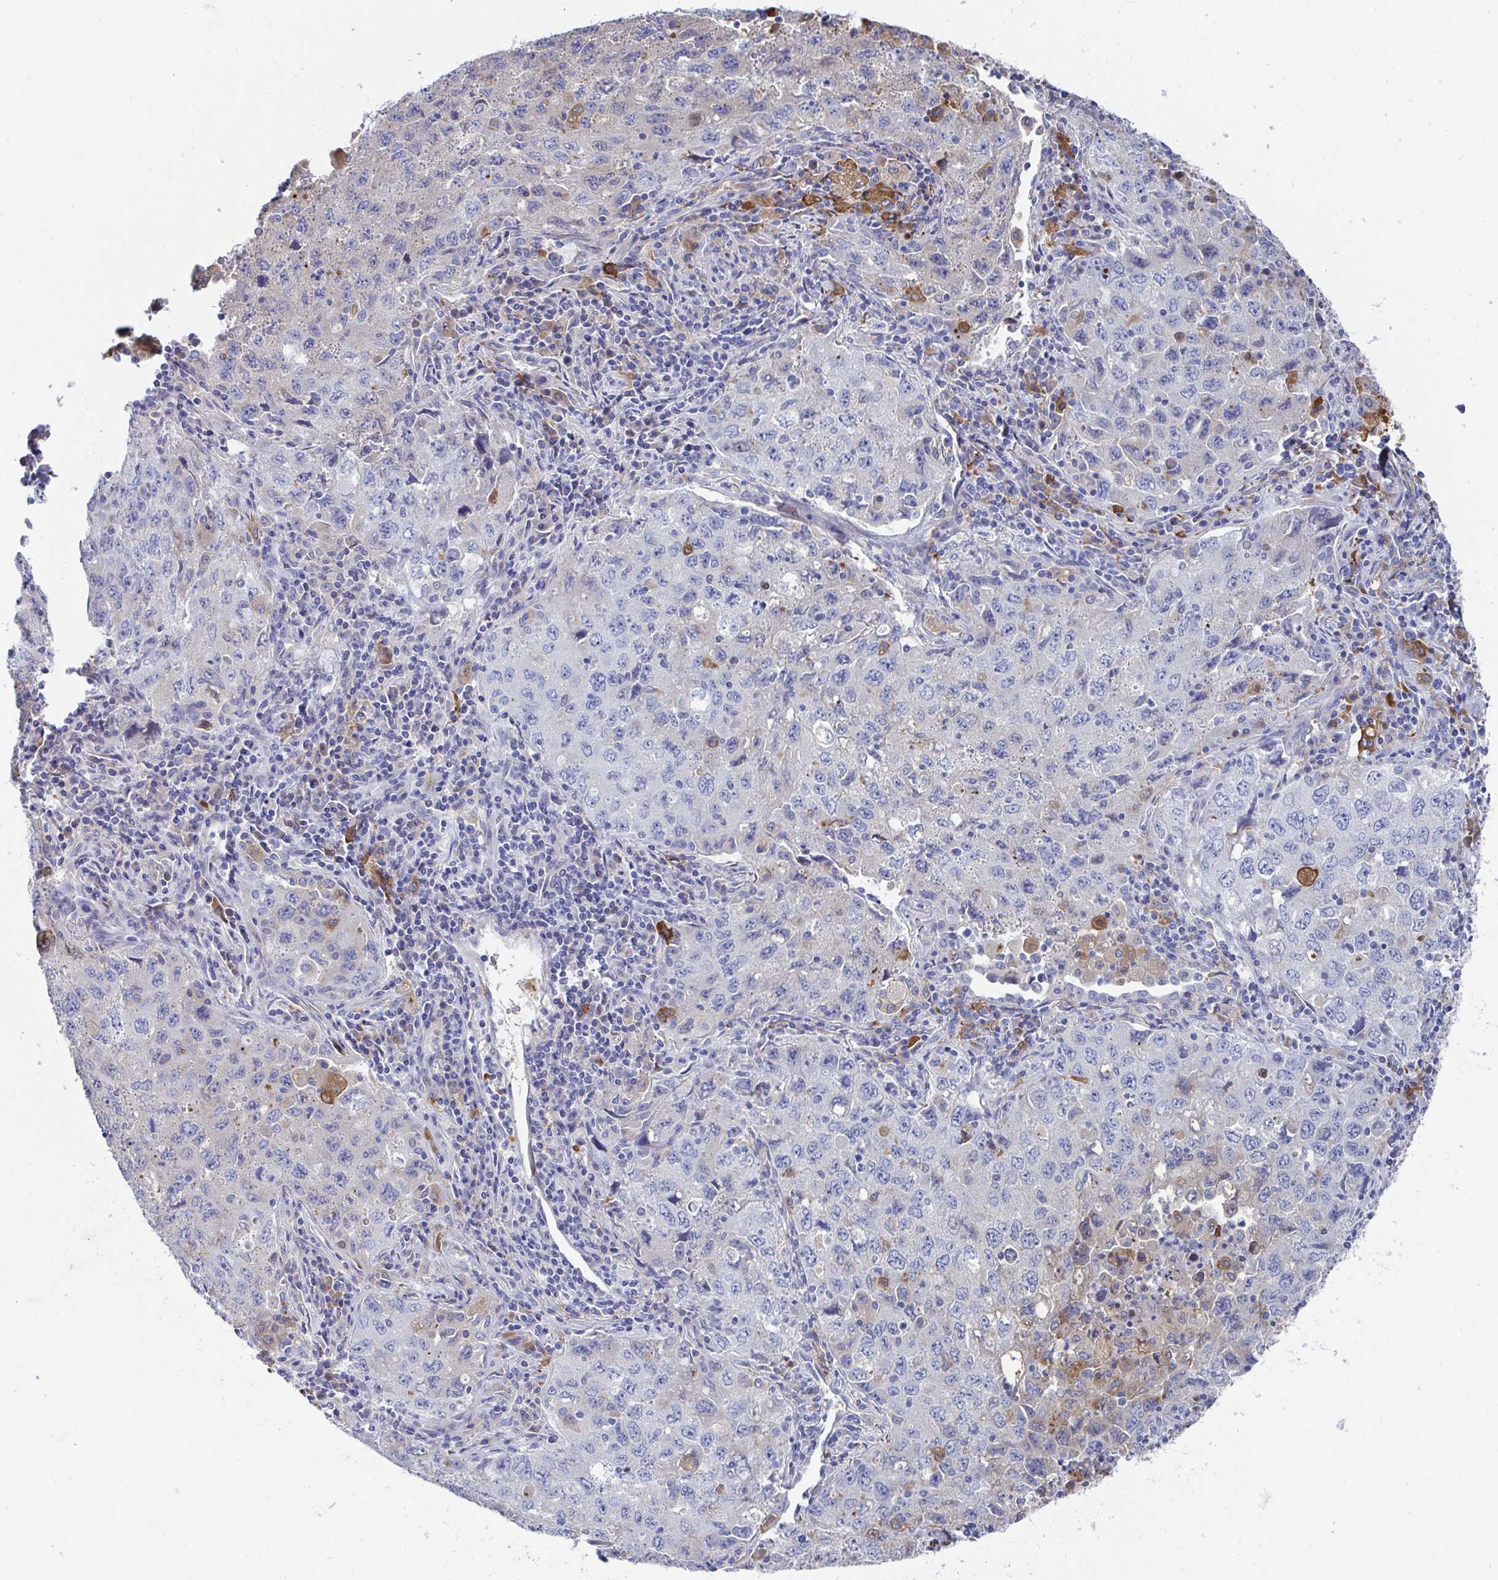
{"staining": {"intensity": "weak", "quantity": "<25%", "location": "cytoplasmic/membranous"}, "tissue": "lung cancer", "cell_type": "Tumor cells", "image_type": "cancer", "snomed": [{"axis": "morphology", "description": "Adenocarcinoma, NOS"}, {"axis": "topography", "description": "Lung"}], "caption": "Immunohistochemical staining of human lung cancer reveals no significant staining in tumor cells. (Brightfield microscopy of DAB (3,3'-diaminobenzidine) IHC at high magnification).", "gene": "FBXL13", "patient": {"sex": "female", "age": 57}}